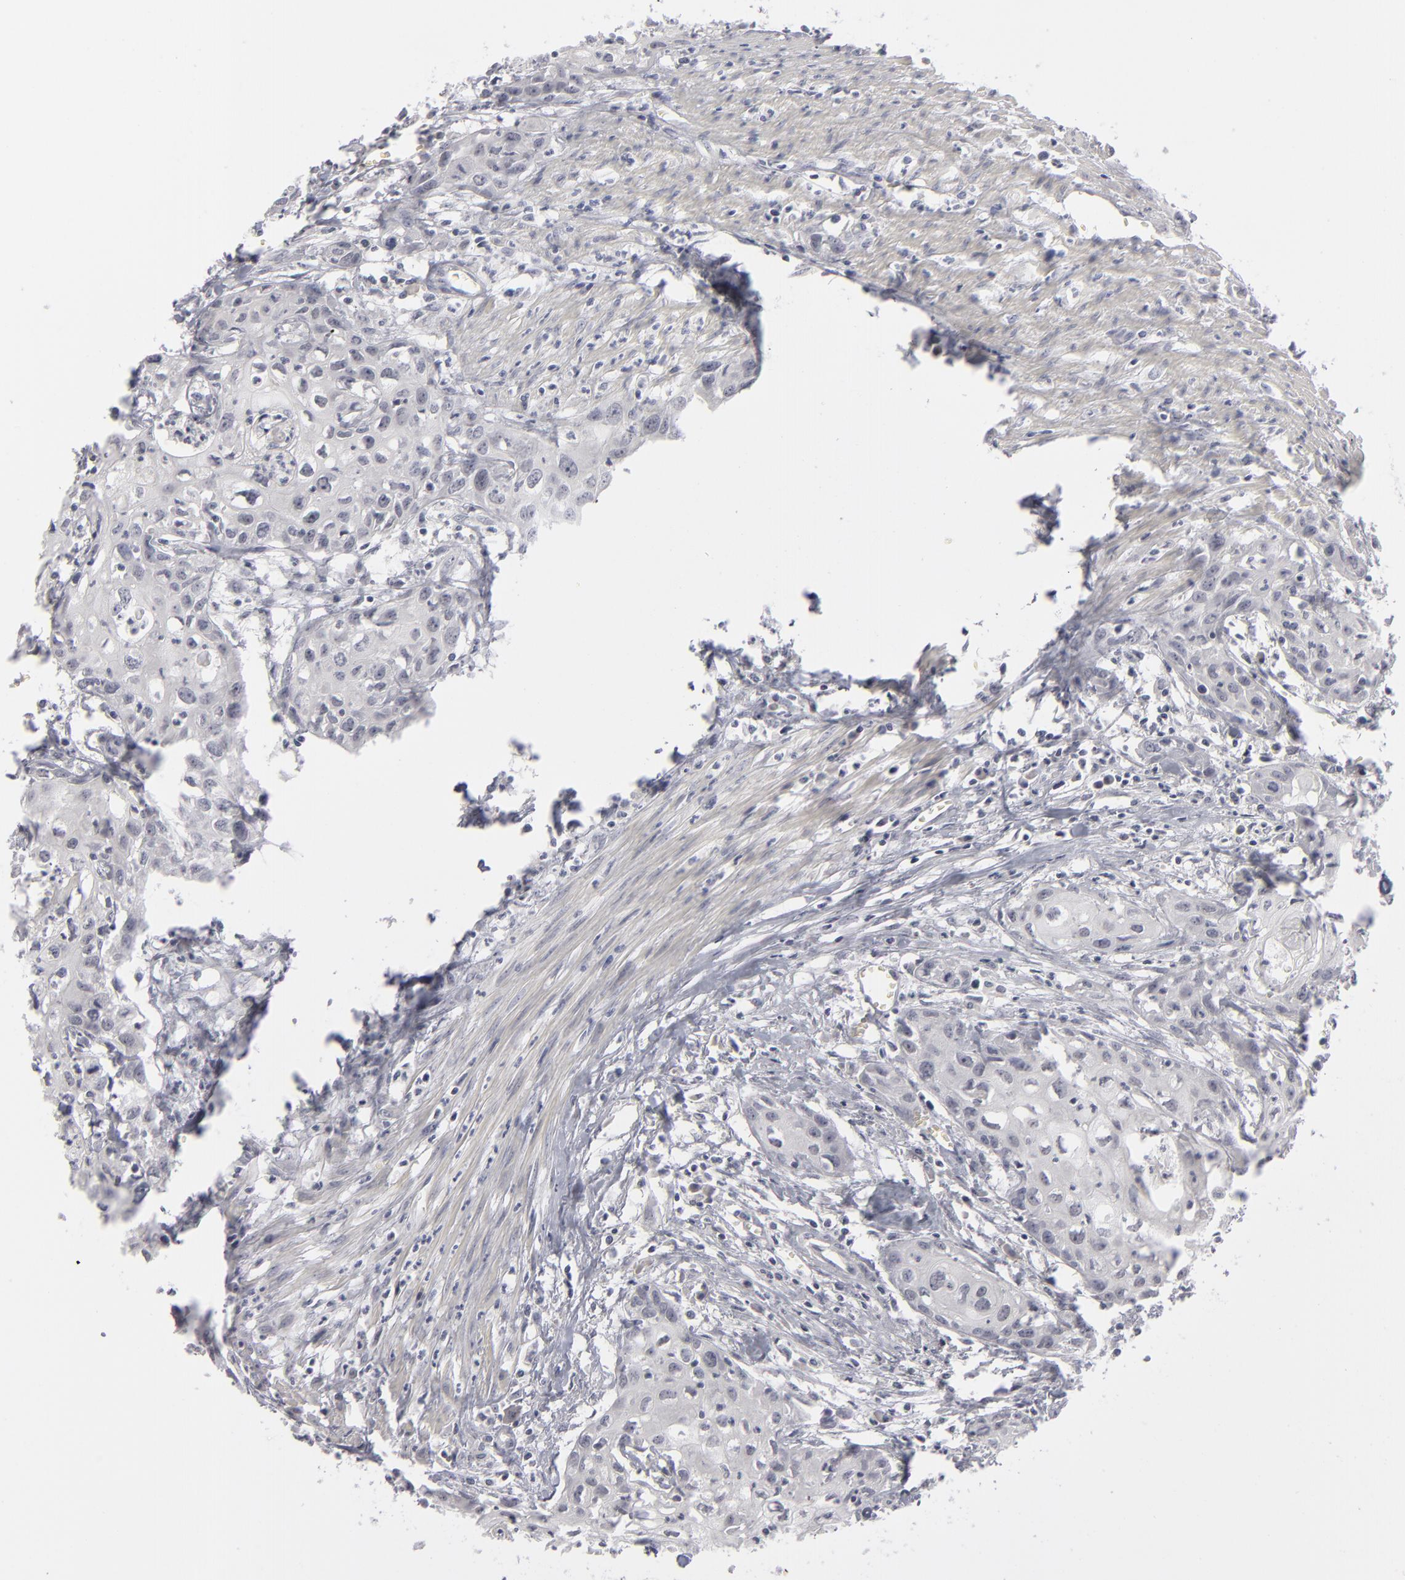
{"staining": {"intensity": "negative", "quantity": "none", "location": "none"}, "tissue": "urothelial cancer", "cell_type": "Tumor cells", "image_type": "cancer", "snomed": [{"axis": "morphology", "description": "Urothelial carcinoma, High grade"}, {"axis": "topography", "description": "Urinary bladder"}], "caption": "This is an immunohistochemistry (IHC) image of high-grade urothelial carcinoma. There is no staining in tumor cells.", "gene": "KIAA1210", "patient": {"sex": "male", "age": 54}}